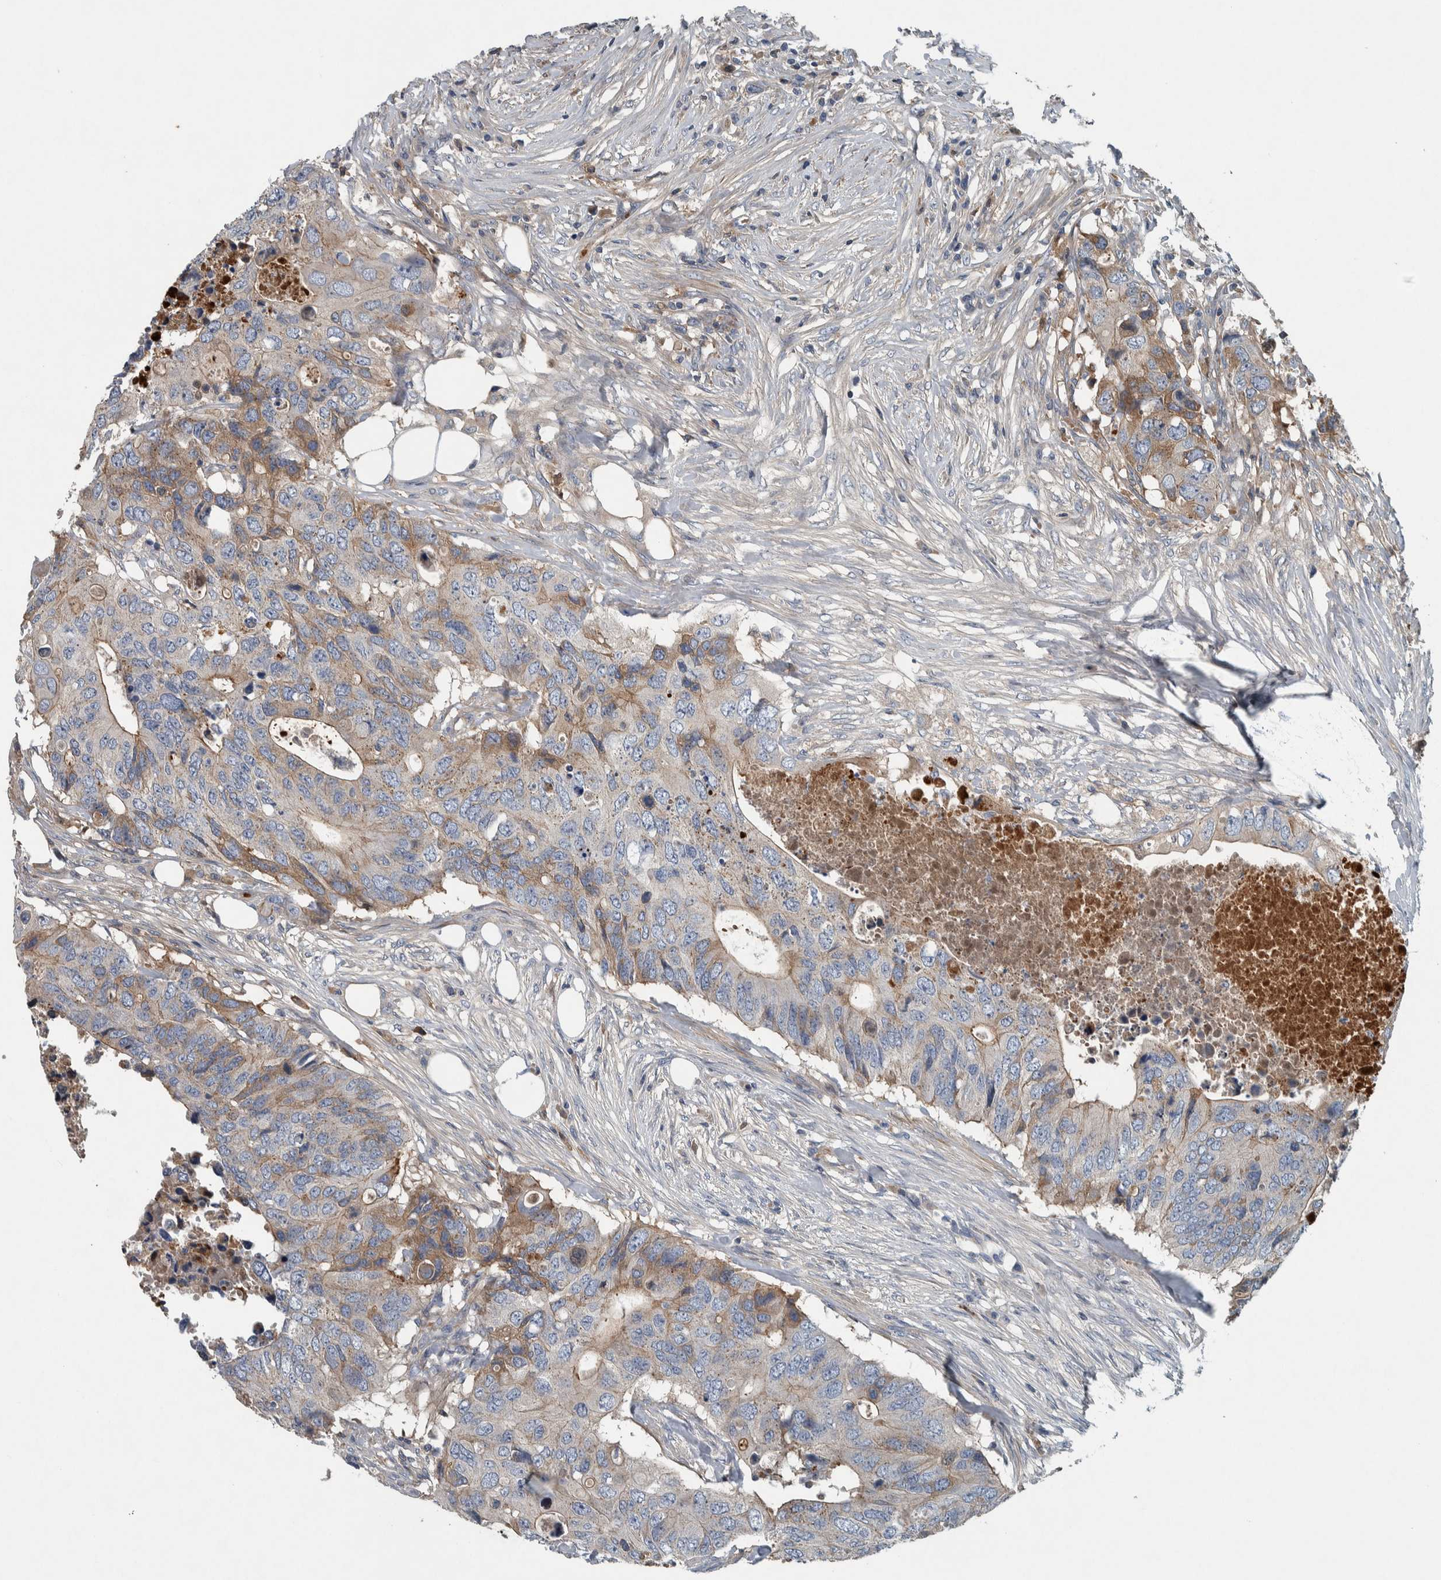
{"staining": {"intensity": "weak", "quantity": "25%-75%", "location": "cytoplasmic/membranous"}, "tissue": "colorectal cancer", "cell_type": "Tumor cells", "image_type": "cancer", "snomed": [{"axis": "morphology", "description": "Adenocarcinoma, NOS"}, {"axis": "topography", "description": "Colon"}], "caption": "An immunohistochemistry (IHC) micrograph of tumor tissue is shown. Protein staining in brown shows weak cytoplasmic/membranous positivity in colorectal cancer (adenocarcinoma) within tumor cells. (DAB = brown stain, brightfield microscopy at high magnification).", "gene": "SERPINC1", "patient": {"sex": "male", "age": 71}}